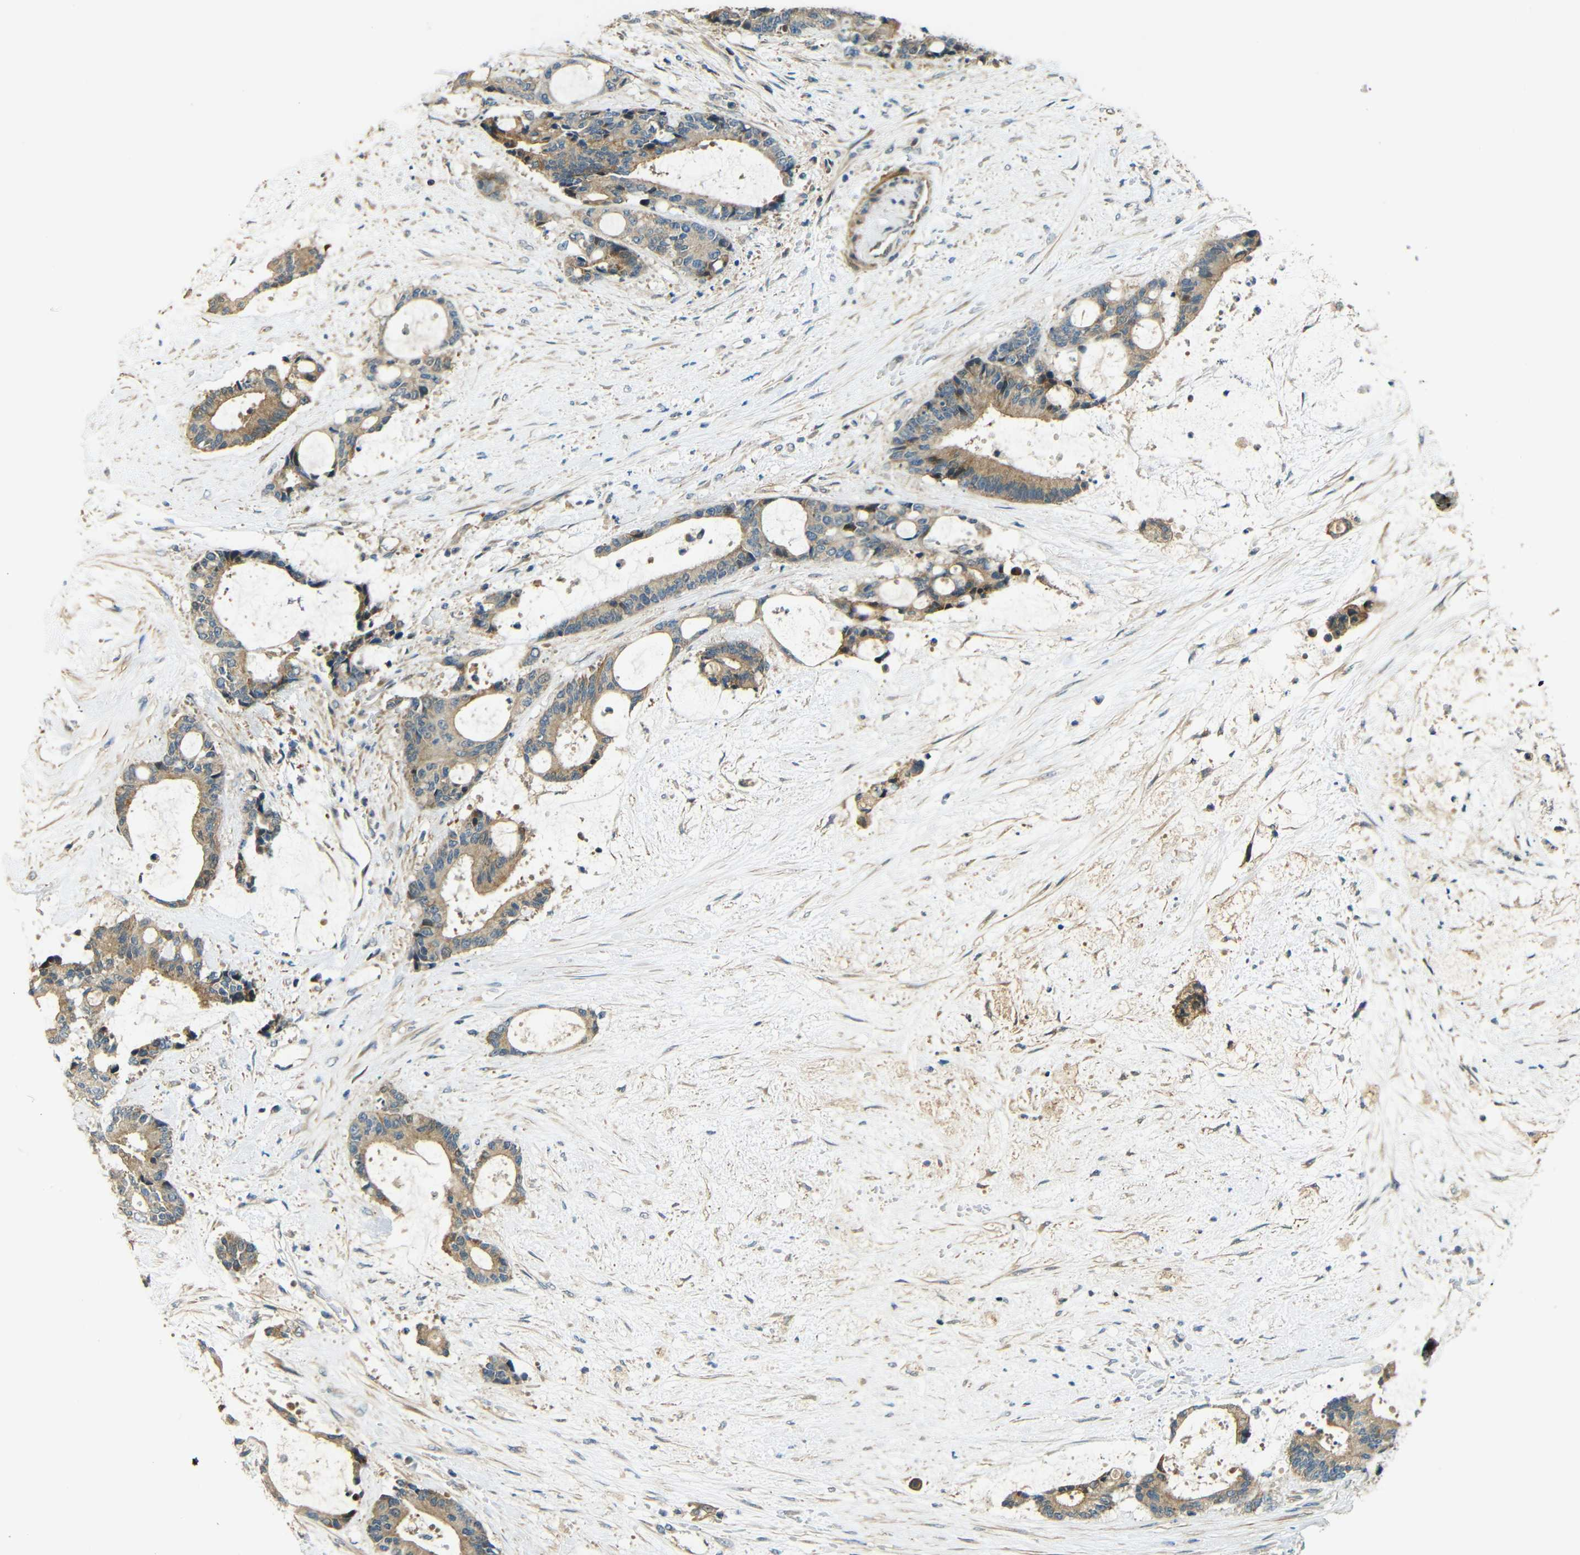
{"staining": {"intensity": "moderate", "quantity": ">75%", "location": "cytoplasmic/membranous"}, "tissue": "liver cancer", "cell_type": "Tumor cells", "image_type": "cancer", "snomed": [{"axis": "morphology", "description": "Normal tissue, NOS"}, {"axis": "morphology", "description": "Cholangiocarcinoma"}, {"axis": "topography", "description": "Liver"}, {"axis": "topography", "description": "Peripheral nerve tissue"}], "caption": "Immunohistochemistry (DAB) staining of human liver cancer (cholangiocarcinoma) displays moderate cytoplasmic/membranous protein staining in approximately >75% of tumor cells.", "gene": "FNDC3A", "patient": {"sex": "female", "age": 73}}